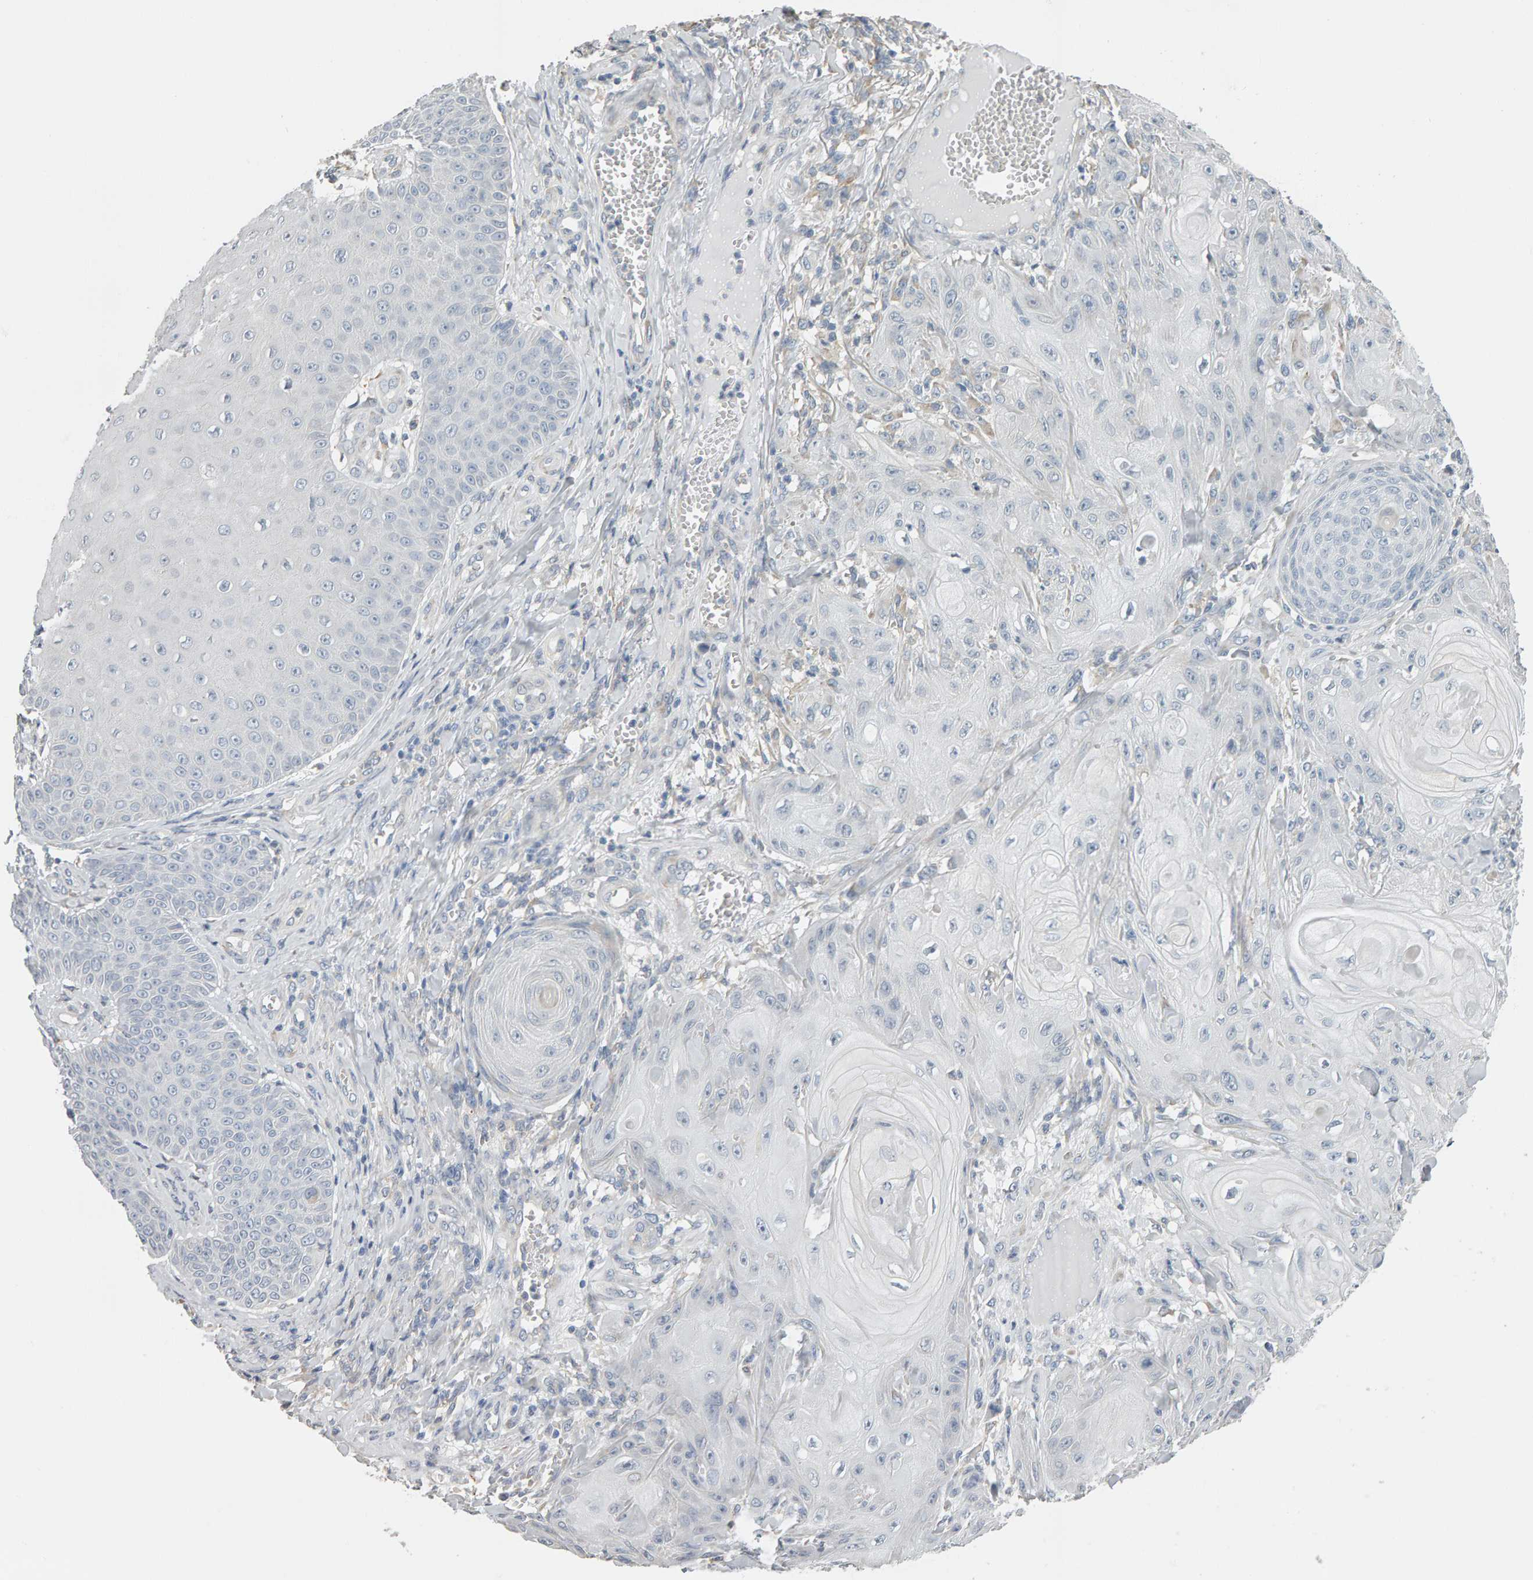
{"staining": {"intensity": "negative", "quantity": "none", "location": "none"}, "tissue": "skin cancer", "cell_type": "Tumor cells", "image_type": "cancer", "snomed": [{"axis": "morphology", "description": "Squamous cell carcinoma, NOS"}, {"axis": "topography", "description": "Skin"}], "caption": "An image of human skin squamous cell carcinoma is negative for staining in tumor cells.", "gene": "ADHFE1", "patient": {"sex": "male", "age": 74}}